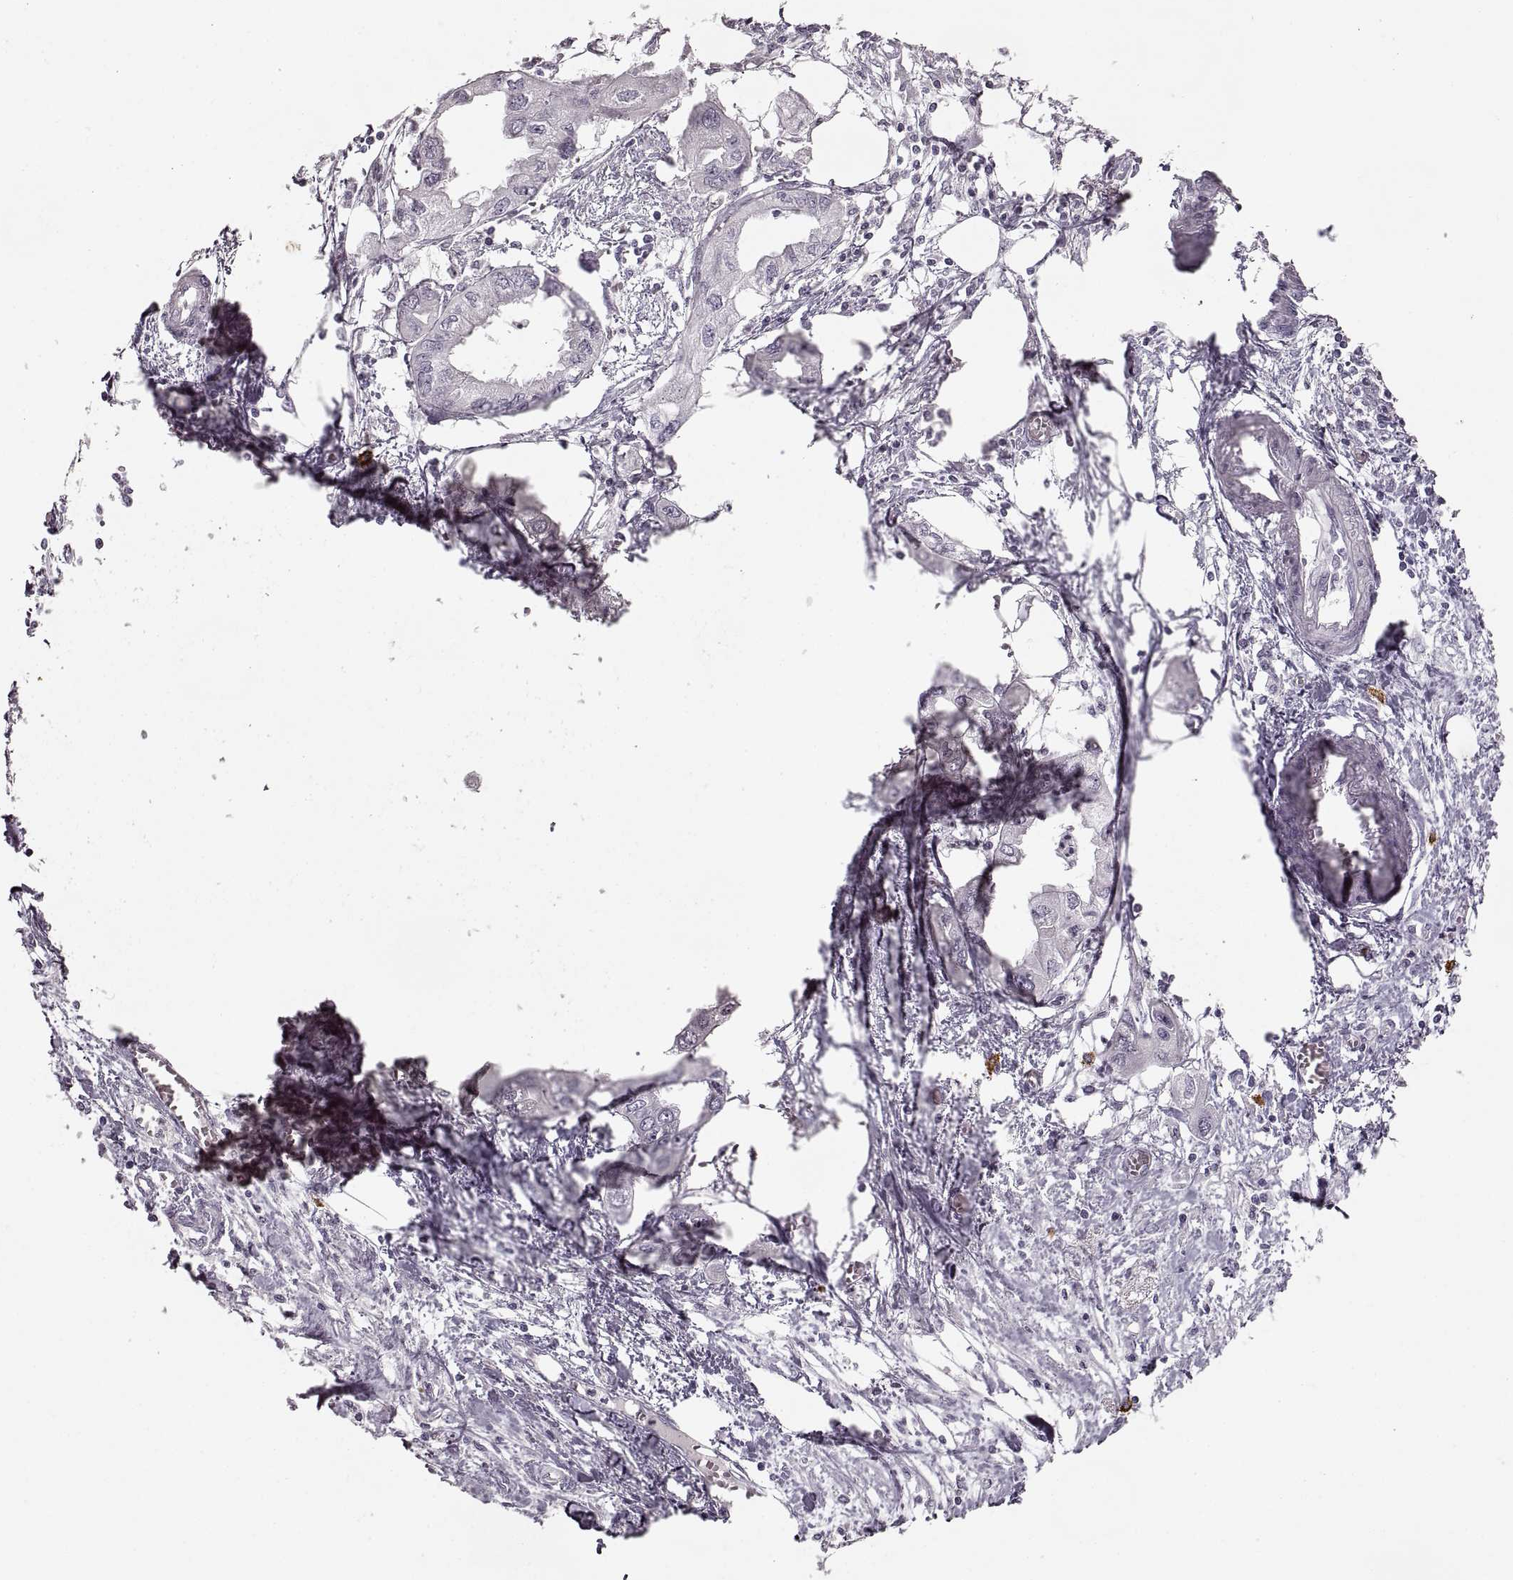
{"staining": {"intensity": "negative", "quantity": "none", "location": "none"}, "tissue": "endometrial cancer", "cell_type": "Tumor cells", "image_type": "cancer", "snomed": [{"axis": "morphology", "description": "Adenocarcinoma, NOS"}, {"axis": "morphology", "description": "Adenocarcinoma, metastatic, NOS"}, {"axis": "topography", "description": "Adipose tissue"}, {"axis": "topography", "description": "Endometrium"}], "caption": "Immunohistochemistry (IHC) histopathology image of human metastatic adenocarcinoma (endometrial) stained for a protein (brown), which displays no expression in tumor cells.", "gene": "CNTN1", "patient": {"sex": "female", "age": 67}}